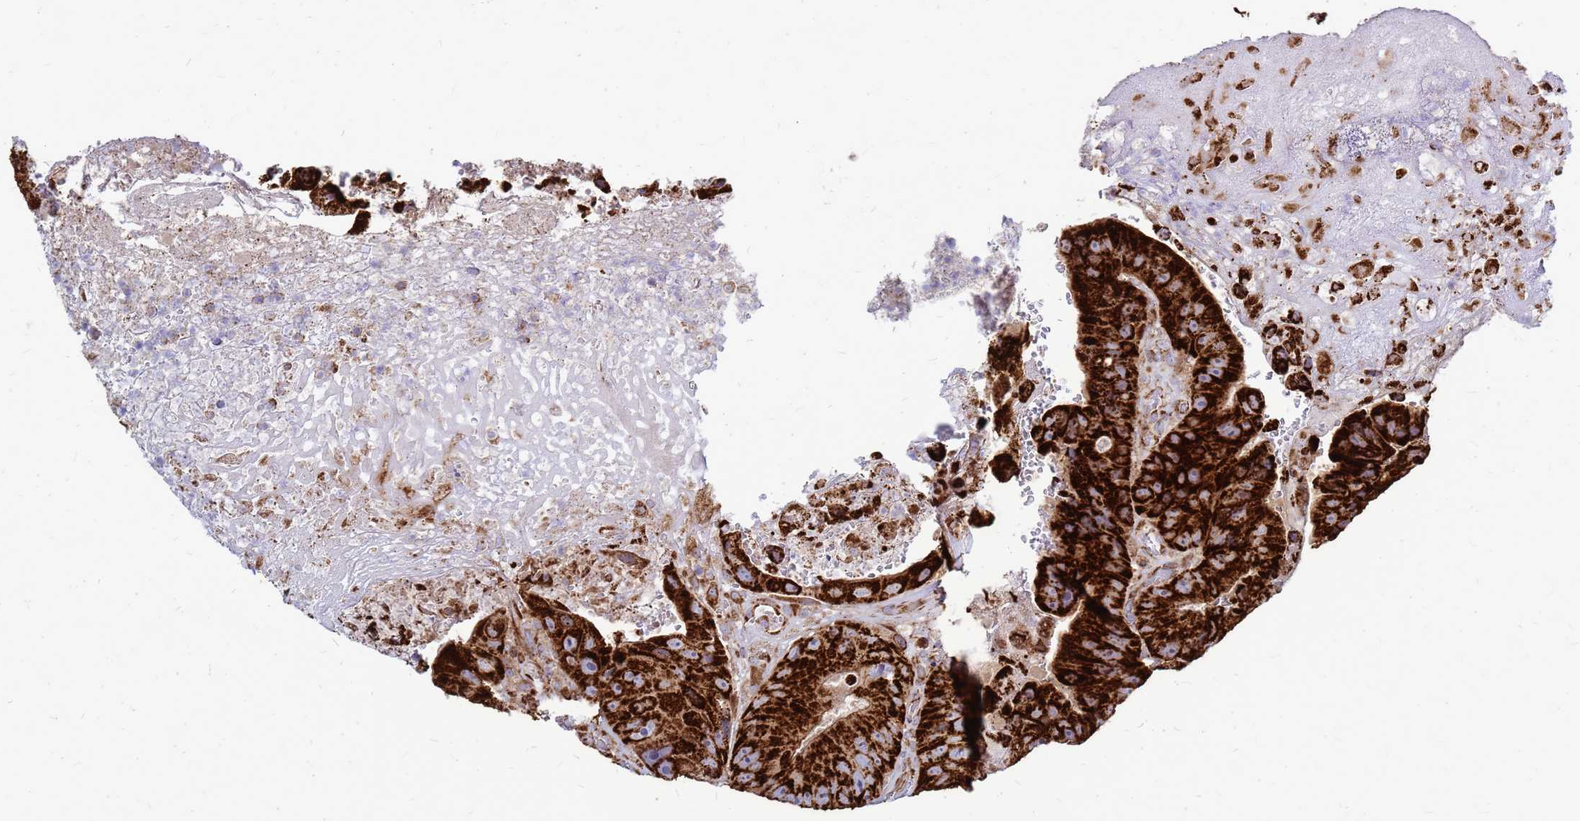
{"staining": {"intensity": "strong", "quantity": ">75%", "location": "cytoplasmic/membranous"}, "tissue": "colorectal cancer", "cell_type": "Tumor cells", "image_type": "cancer", "snomed": [{"axis": "morphology", "description": "Adenocarcinoma, NOS"}, {"axis": "topography", "description": "Colon"}], "caption": "Immunohistochemistry photomicrograph of human colorectal cancer stained for a protein (brown), which demonstrates high levels of strong cytoplasmic/membranous staining in about >75% of tumor cells.", "gene": "FSTL4", "patient": {"sex": "female", "age": 86}}